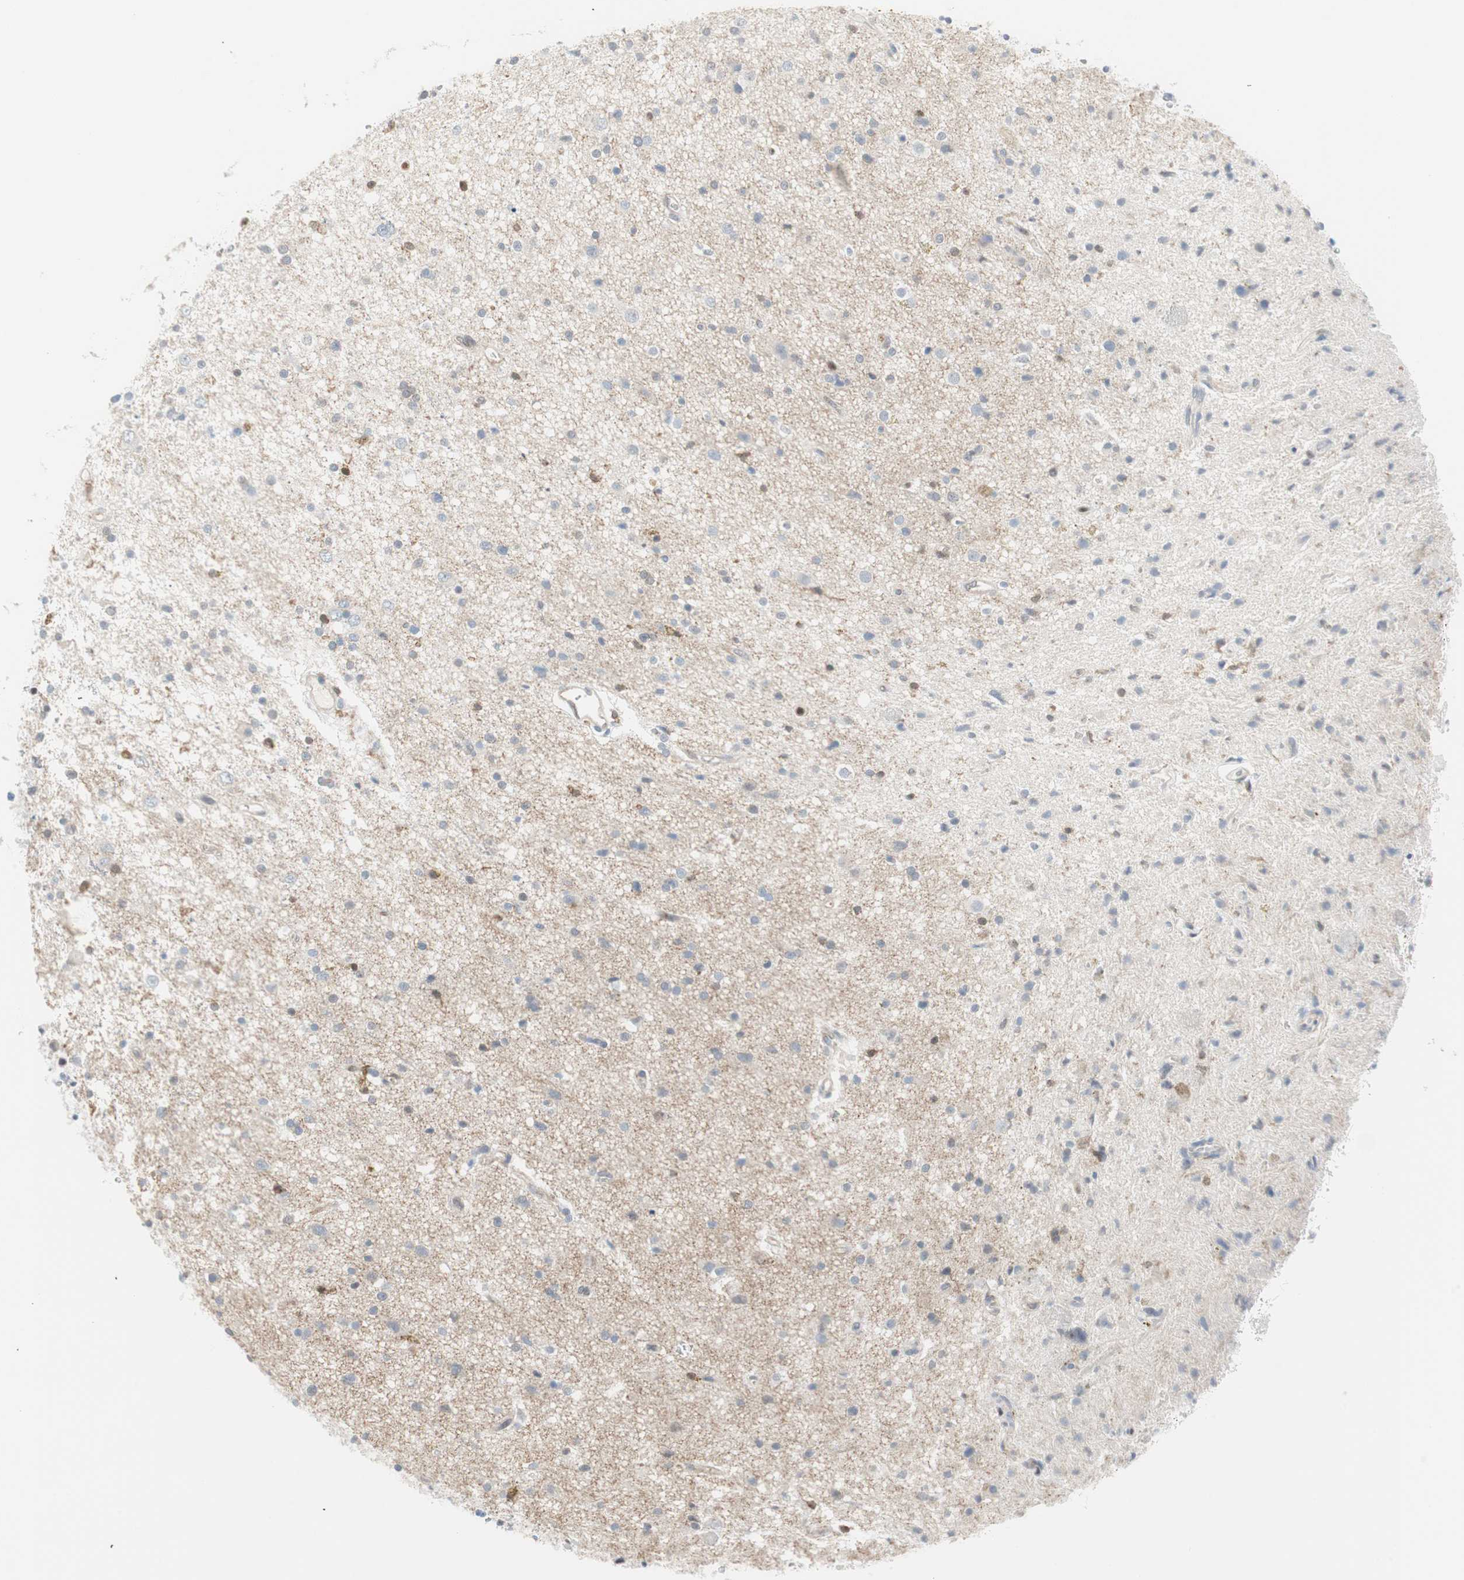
{"staining": {"intensity": "weak", "quantity": "<25%", "location": "cytoplasmic/membranous,nuclear"}, "tissue": "glioma", "cell_type": "Tumor cells", "image_type": "cancer", "snomed": [{"axis": "morphology", "description": "Glioma, malignant, High grade"}, {"axis": "topography", "description": "Brain"}], "caption": "This is an IHC histopathology image of human glioma. There is no staining in tumor cells.", "gene": "PPP1CA", "patient": {"sex": "male", "age": 33}}